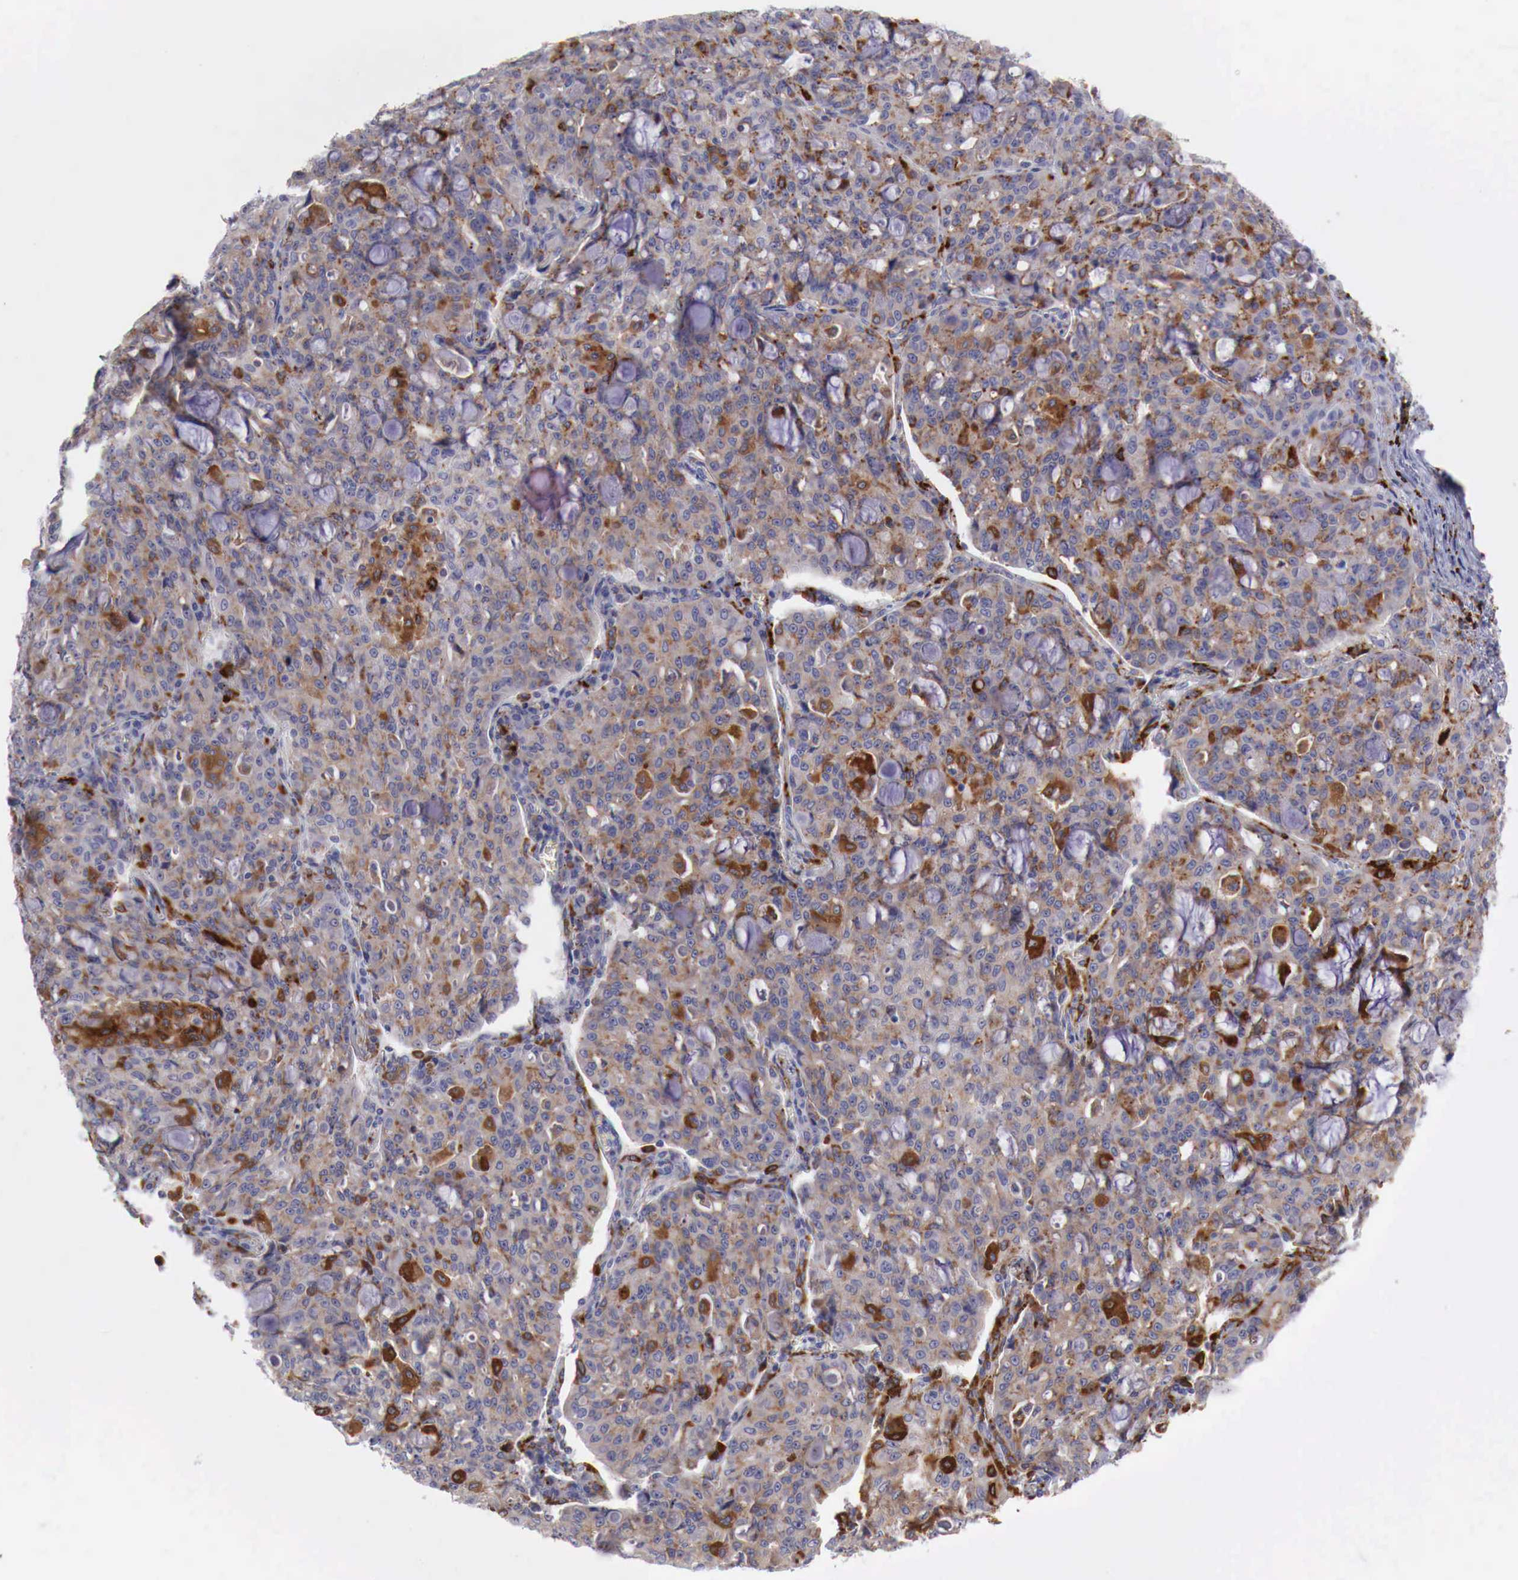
{"staining": {"intensity": "moderate", "quantity": ">75%", "location": "cytoplasmic/membranous"}, "tissue": "lung cancer", "cell_type": "Tumor cells", "image_type": "cancer", "snomed": [{"axis": "morphology", "description": "Adenocarcinoma, NOS"}, {"axis": "topography", "description": "Lung"}], "caption": "High-magnification brightfield microscopy of lung cancer stained with DAB (3,3'-diaminobenzidine) (brown) and counterstained with hematoxylin (blue). tumor cells exhibit moderate cytoplasmic/membranous expression is present in about>75% of cells.", "gene": "GLA", "patient": {"sex": "female", "age": 44}}